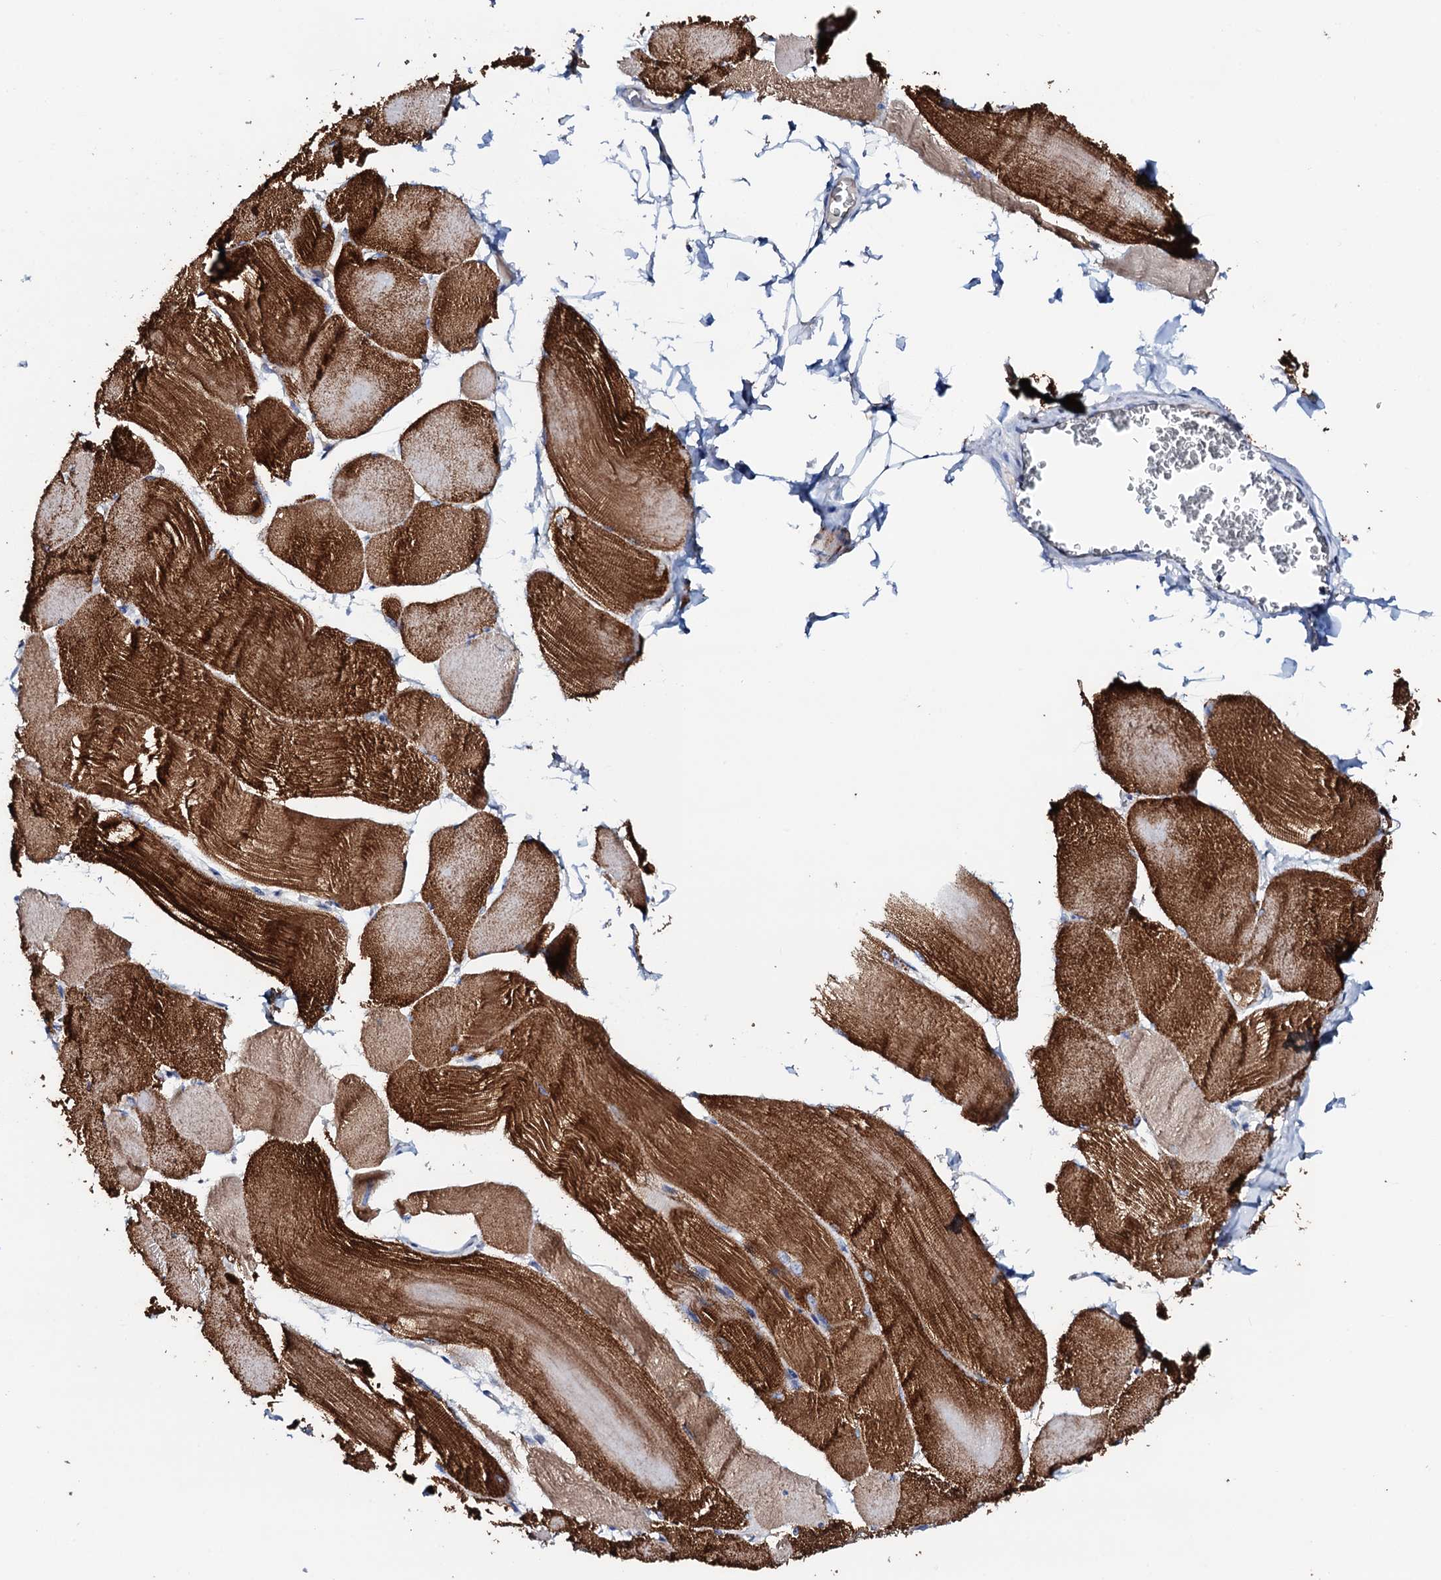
{"staining": {"intensity": "strong", "quantity": "25%-75%", "location": "cytoplasmic/membranous"}, "tissue": "skeletal muscle", "cell_type": "Myocytes", "image_type": "normal", "snomed": [{"axis": "morphology", "description": "Normal tissue, NOS"}, {"axis": "morphology", "description": "Basal cell carcinoma"}, {"axis": "topography", "description": "Skeletal muscle"}], "caption": "Immunohistochemistry (IHC) staining of unremarkable skeletal muscle, which exhibits high levels of strong cytoplasmic/membranous positivity in about 25%-75% of myocytes indicating strong cytoplasmic/membranous protein expression. The staining was performed using DAB (brown) for protein detection and nuclei were counterstained in hematoxylin (blue).", "gene": "TCAF2C", "patient": {"sex": "female", "age": 64}}